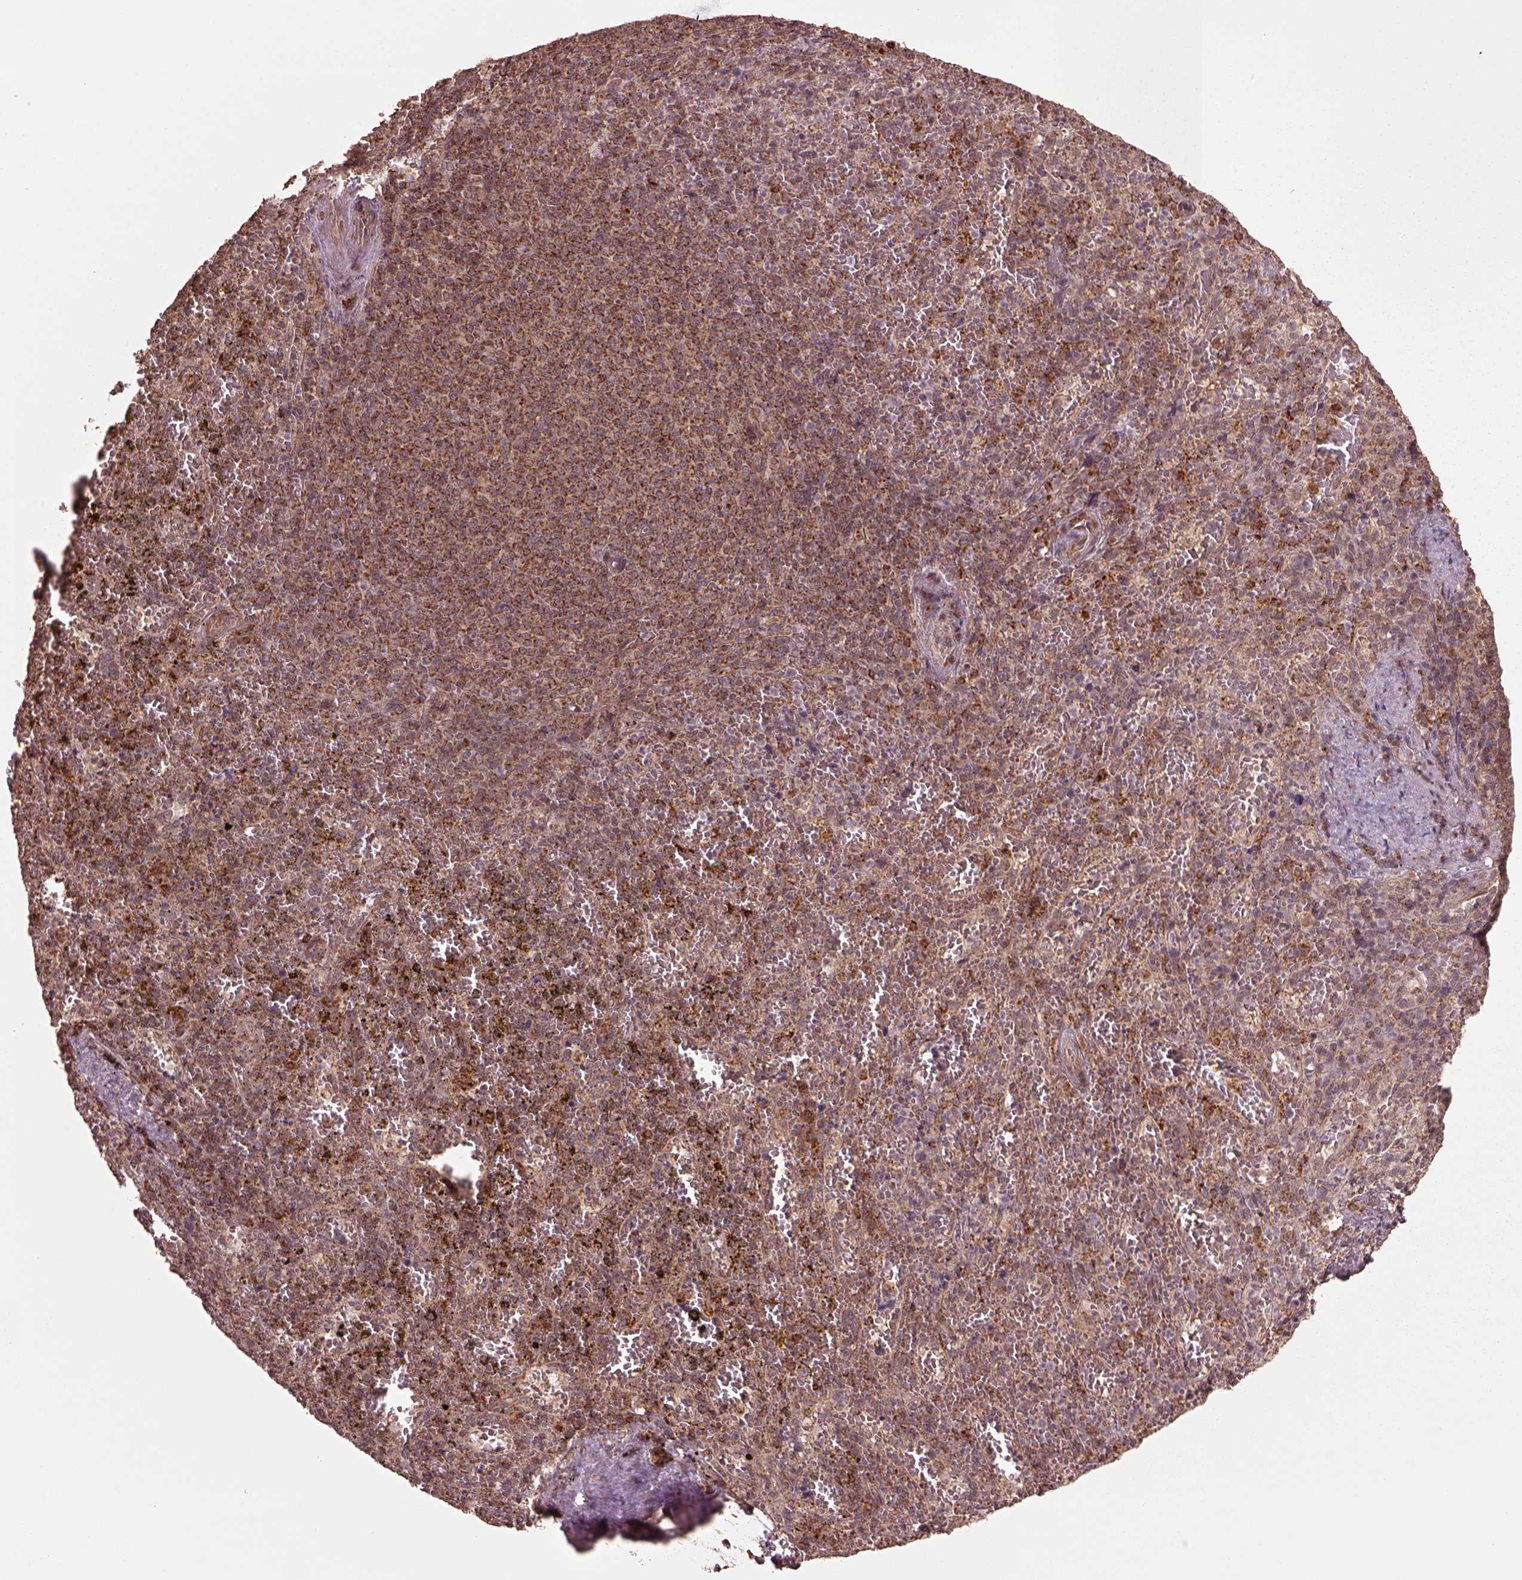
{"staining": {"intensity": "strong", "quantity": "25%-75%", "location": "cytoplasmic/membranous"}, "tissue": "spleen", "cell_type": "Cells in red pulp", "image_type": "normal", "snomed": [{"axis": "morphology", "description": "Normal tissue, NOS"}, {"axis": "topography", "description": "Spleen"}], "caption": "IHC of unremarkable spleen exhibits high levels of strong cytoplasmic/membranous expression in approximately 25%-75% of cells in red pulp. The staining is performed using DAB (3,3'-diaminobenzidine) brown chromogen to label protein expression. The nuclei are counter-stained blue using hematoxylin.", "gene": "SEL1L3", "patient": {"sex": "female", "age": 50}}